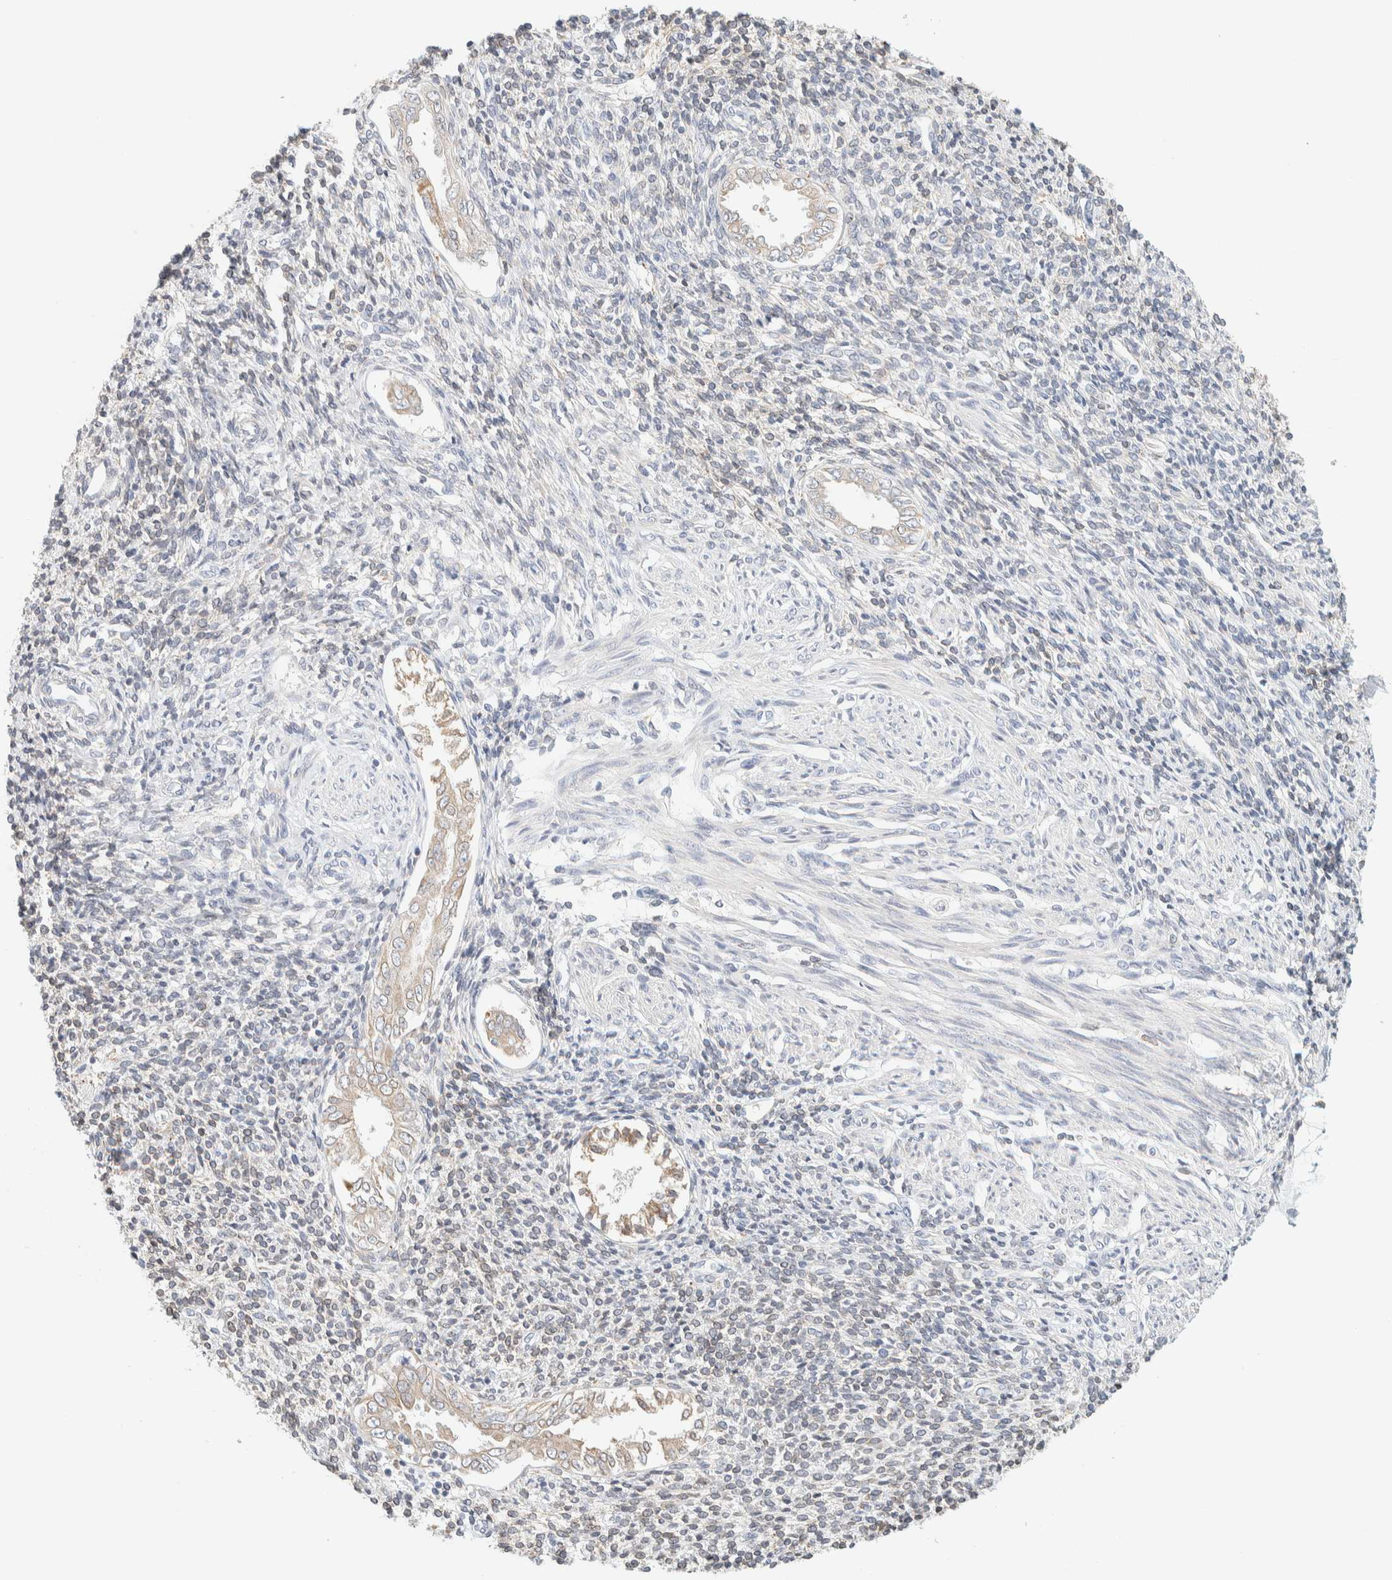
{"staining": {"intensity": "moderate", "quantity": "<25%", "location": "cytoplasmic/membranous"}, "tissue": "endometrium", "cell_type": "Cells in endometrial stroma", "image_type": "normal", "snomed": [{"axis": "morphology", "description": "Normal tissue, NOS"}, {"axis": "topography", "description": "Endometrium"}], "caption": "An IHC histopathology image of normal tissue is shown. Protein staining in brown labels moderate cytoplasmic/membranous positivity in endometrium within cells in endometrial stroma. Ihc stains the protein of interest in brown and the nuclei are stained blue.", "gene": "NT5C", "patient": {"sex": "female", "age": 66}}